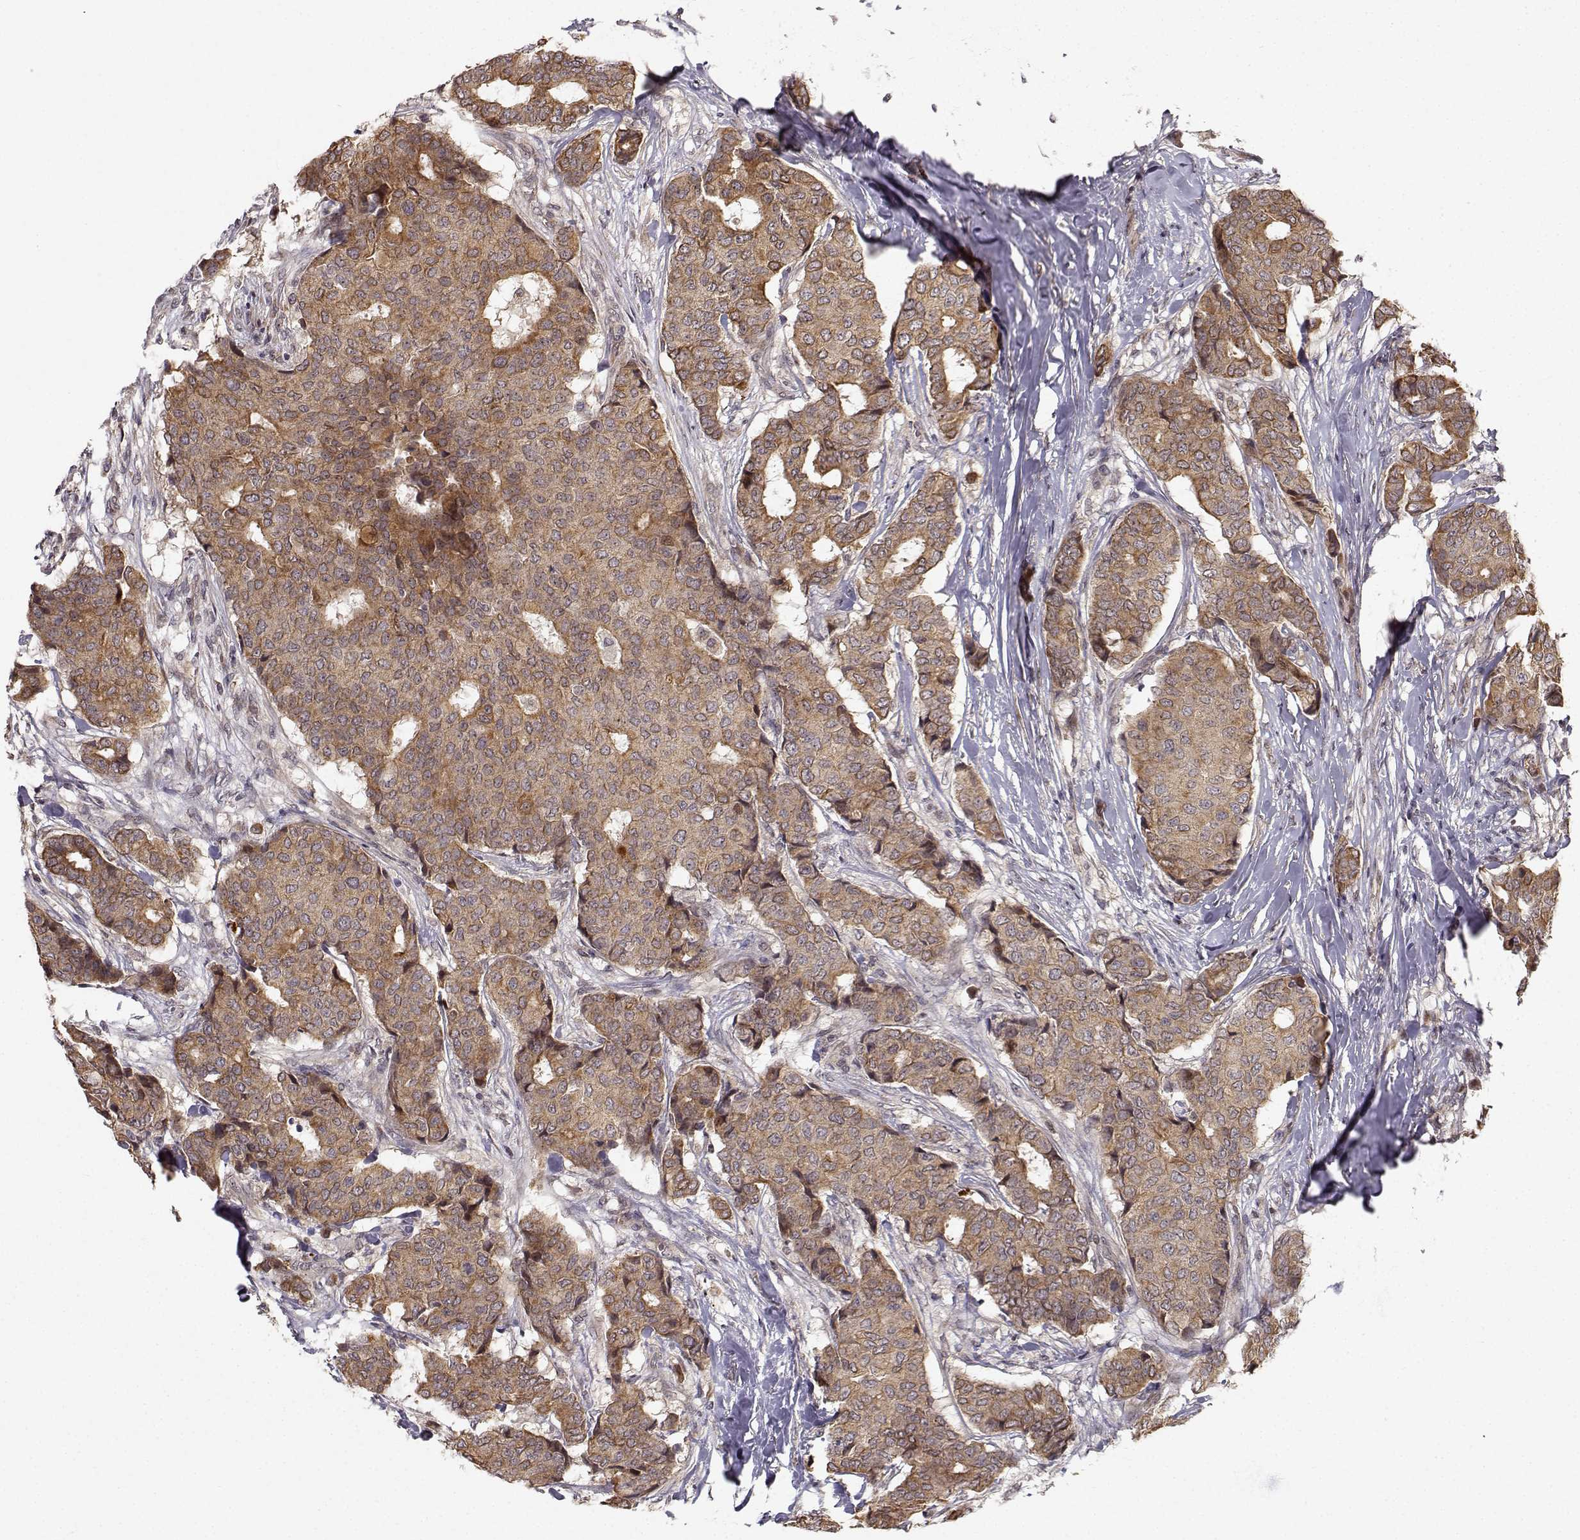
{"staining": {"intensity": "moderate", "quantity": "25%-75%", "location": "cytoplasmic/membranous"}, "tissue": "breast cancer", "cell_type": "Tumor cells", "image_type": "cancer", "snomed": [{"axis": "morphology", "description": "Duct carcinoma"}, {"axis": "topography", "description": "Breast"}], "caption": "Protein analysis of invasive ductal carcinoma (breast) tissue demonstrates moderate cytoplasmic/membranous staining in approximately 25%-75% of tumor cells.", "gene": "APC", "patient": {"sex": "female", "age": 75}}